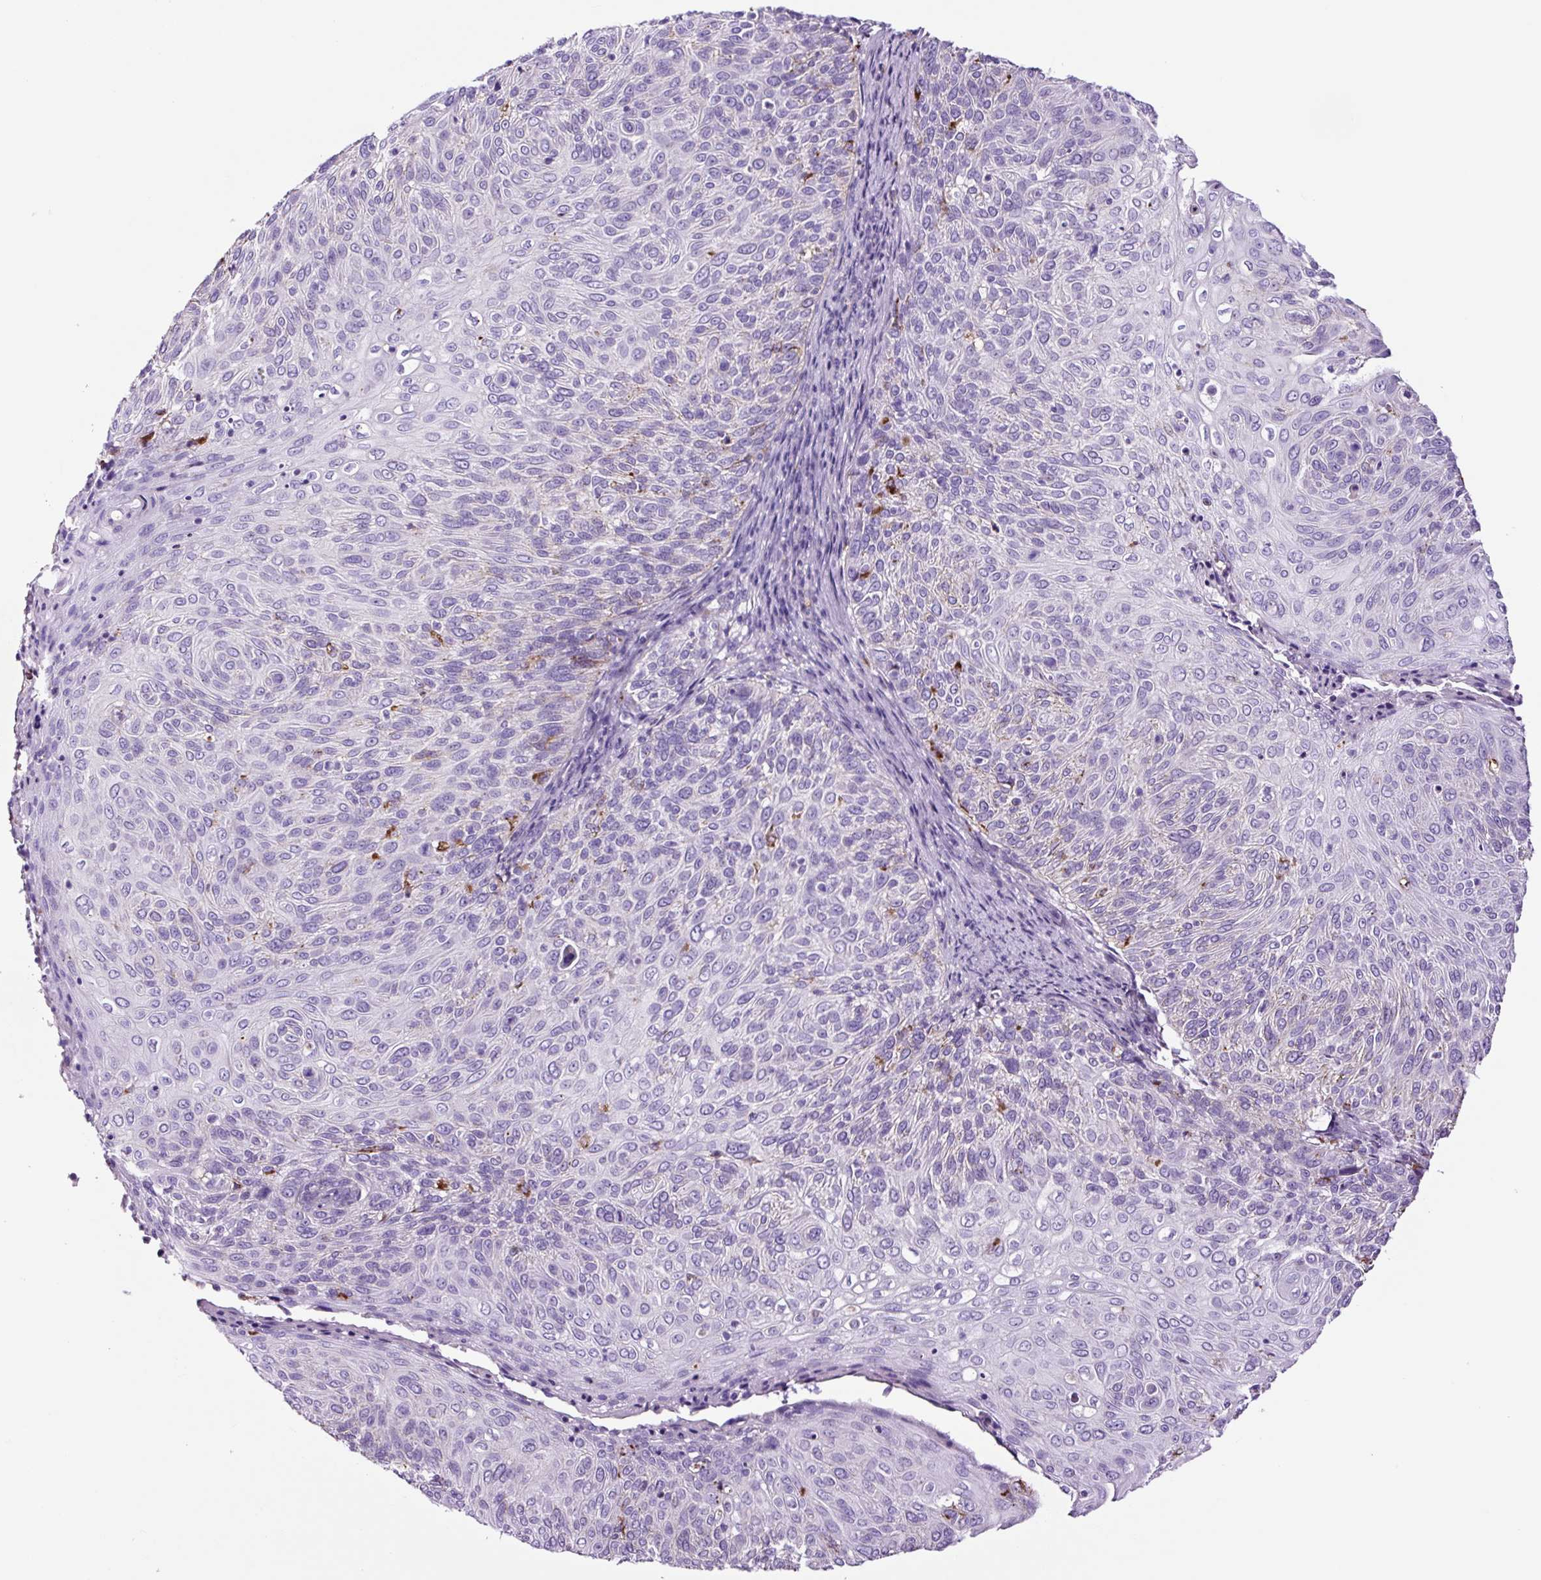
{"staining": {"intensity": "negative", "quantity": "none", "location": "none"}, "tissue": "cervical cancer", "cell_type": "Tumor cells", "image_type": "cancer", "snomed": [{"axis": "morphology", "description": "Squamous cell carcinoma, NOS"}, {"axis": "topography", "description": "Cervix"}], "caption": "Image shows no protein staining in tumor cells of cervical squamous cell carcinoma tissue. (Stains: DAB (3,3'-diaminobenzidine) immunohistochemistry with hematoxylin counter stain, Microscopy: brightfield microscopy at high magnification).", "gene": "LCN10", "patient": {"sex": "female", "age": 31}}